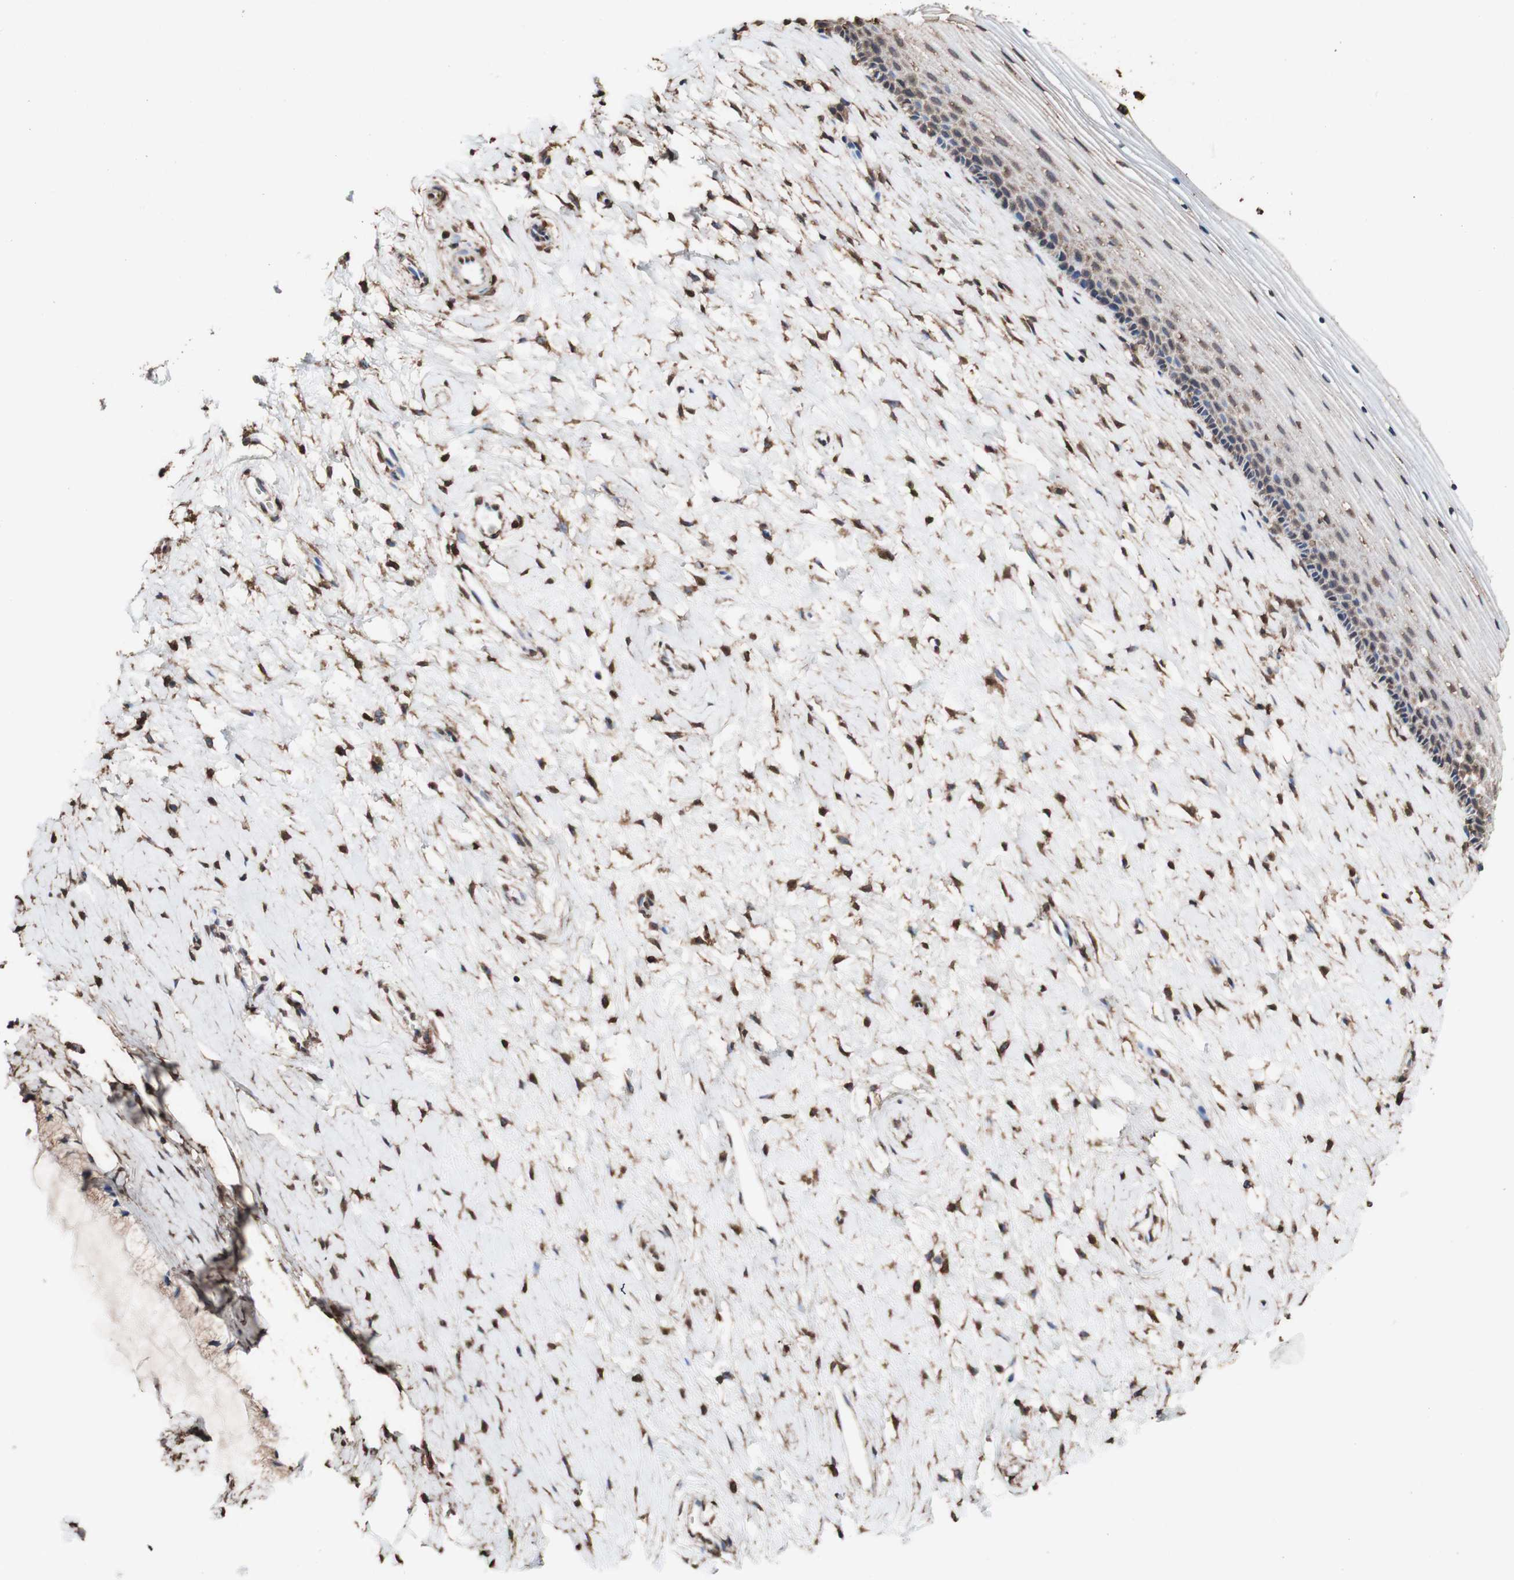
{"staining": {"intensity": "moderate", "quantity": ">75%", "location": "cytoplasmic/membranous,nuclear"}, "tissue": "cervix", "cell_type": "Glandular cells", "image_type": "normal", "snomed": [{"axis": "morphology", "description": "Normal tissue, NOS"}, {"axis": "topography", "description": "Cervix"}], "caption": "Unremarkable cervix demonstrates moderate cytoplasmic/membranous,nuclear expression in about >75% of glandular cells, visualized by immunohistochemistry. The protein is stained brown, and the nuclei are stained in blue (DAB (3,3'-diaminobenzidine) IHC with brightfield microscopy, high magnification).", "gene": "PIDD1", "patient": {"sex": "female", "age": 39}}